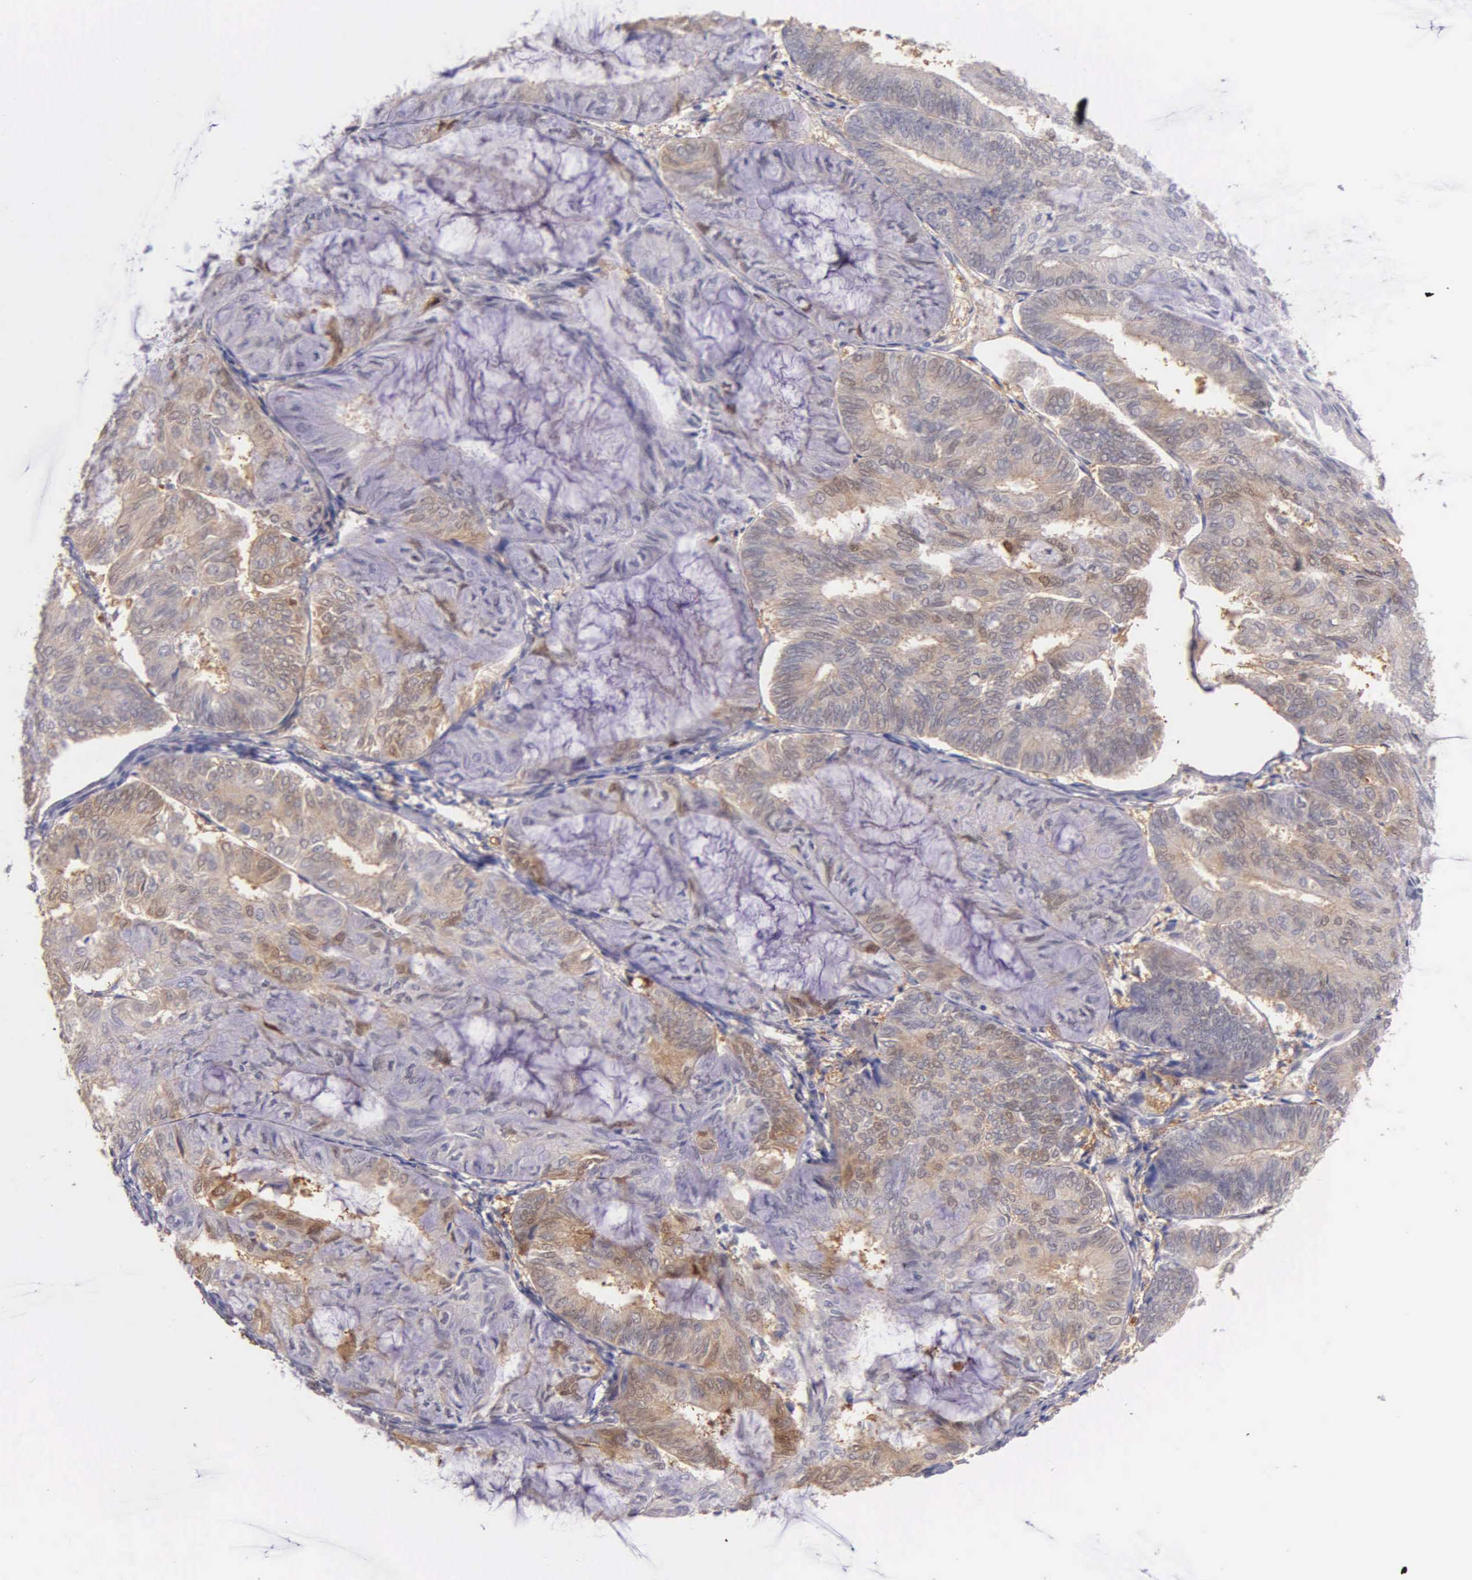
{"staining": {"intensity": "moderate", "quantity": "25%-75%", "location": "cytoplasmic/membranous"}, "tissue": "endometrial cancer", "cell_type": "Tumor cells", "image_type": "cancer", "snomed": [{"axis": "morphology", "description": "Adenocarcinoma, NOS"}, {"axis": "topography", "description": "Endometrium"}], "caption": "Immunohistochemistry (IHC) image of human adenocarcinoma (endometrial) stained for a protein (brown), which shows medium levels of moderate cytoplasmic/membranous positivity in approximately 25%-75% of tumor cells.", "gene": "GSTT2", "patient": {"sex": "female", "age": 59}}